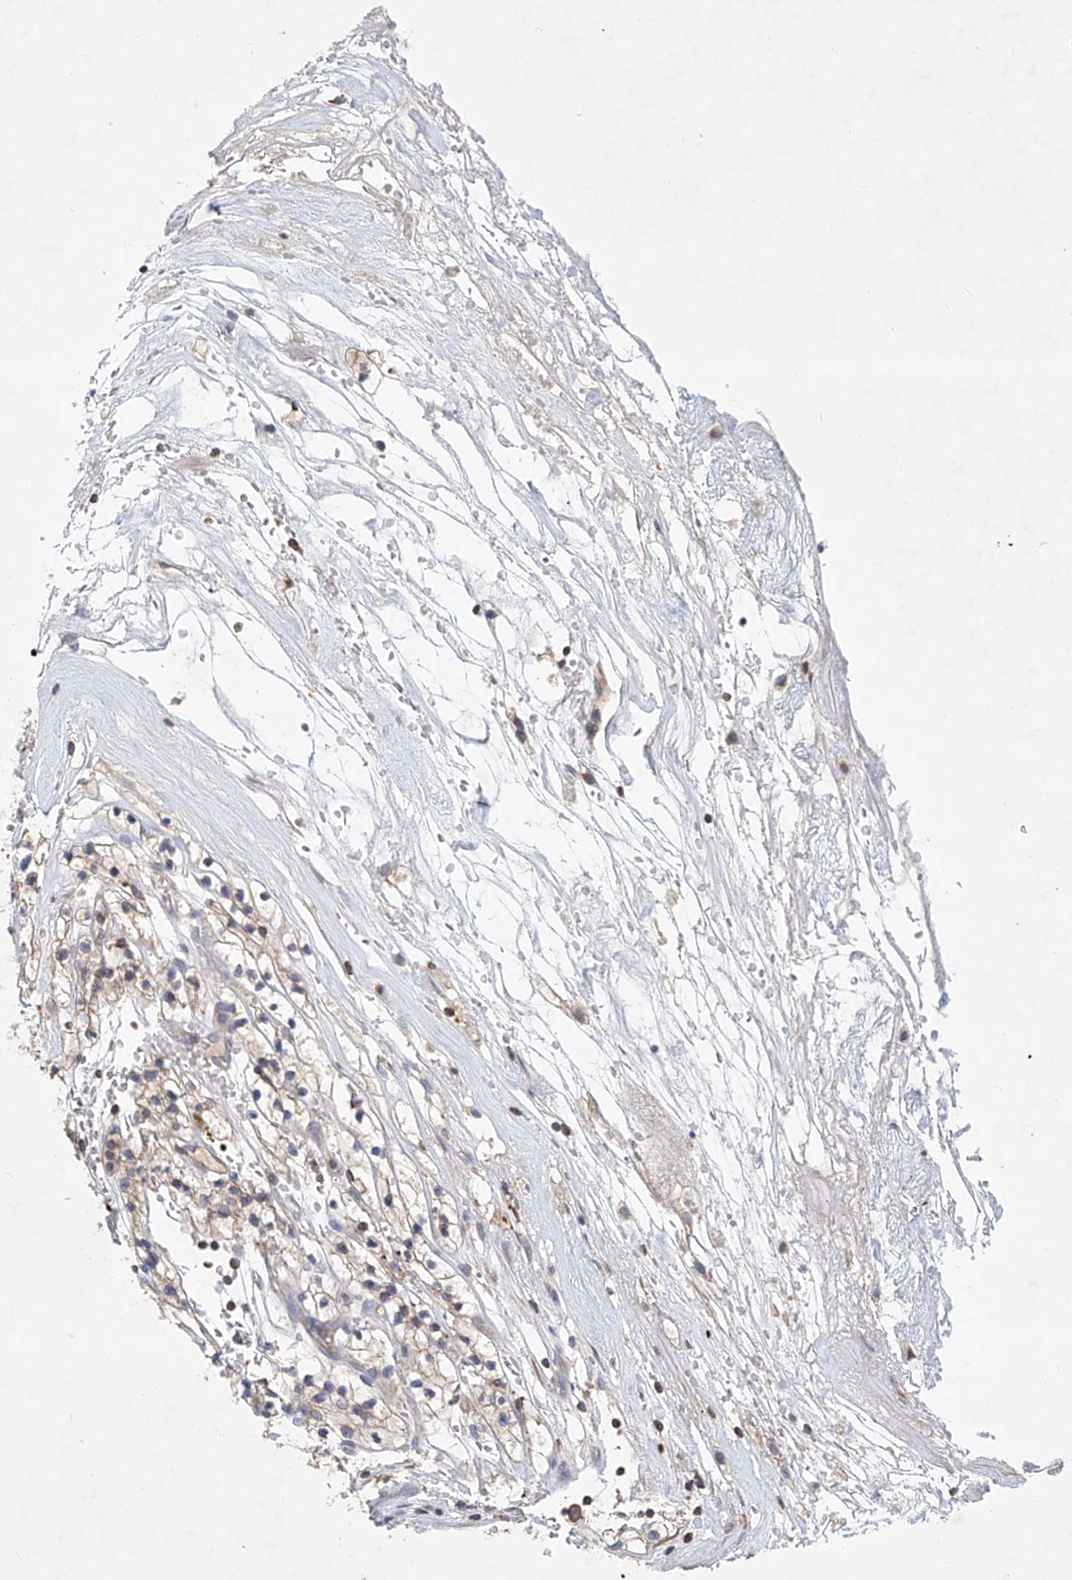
{"staining": {"intensity": "weak", "quantity": "25%-75%", "location": "cytoplasmic/membranous"}, "tissue": "renal cancer", "cell_type": "Tumor cells", "image_type": "cancer", "snomed": [{"axis": "morphology", "description": "Adenocarcinoma, NOS"}, {"axis": "topography", "description": "Kidney"}], "caption": "An immunohistochemistry histopathology image of neoplastic tissue is shown. Protein staining in brown labels weak cytoplasmic/membranous positivity in renal adenocarcinoma within tumor cells.", "gene": "CARMIL1", "patient": {"sex": "female", "age": 57}}